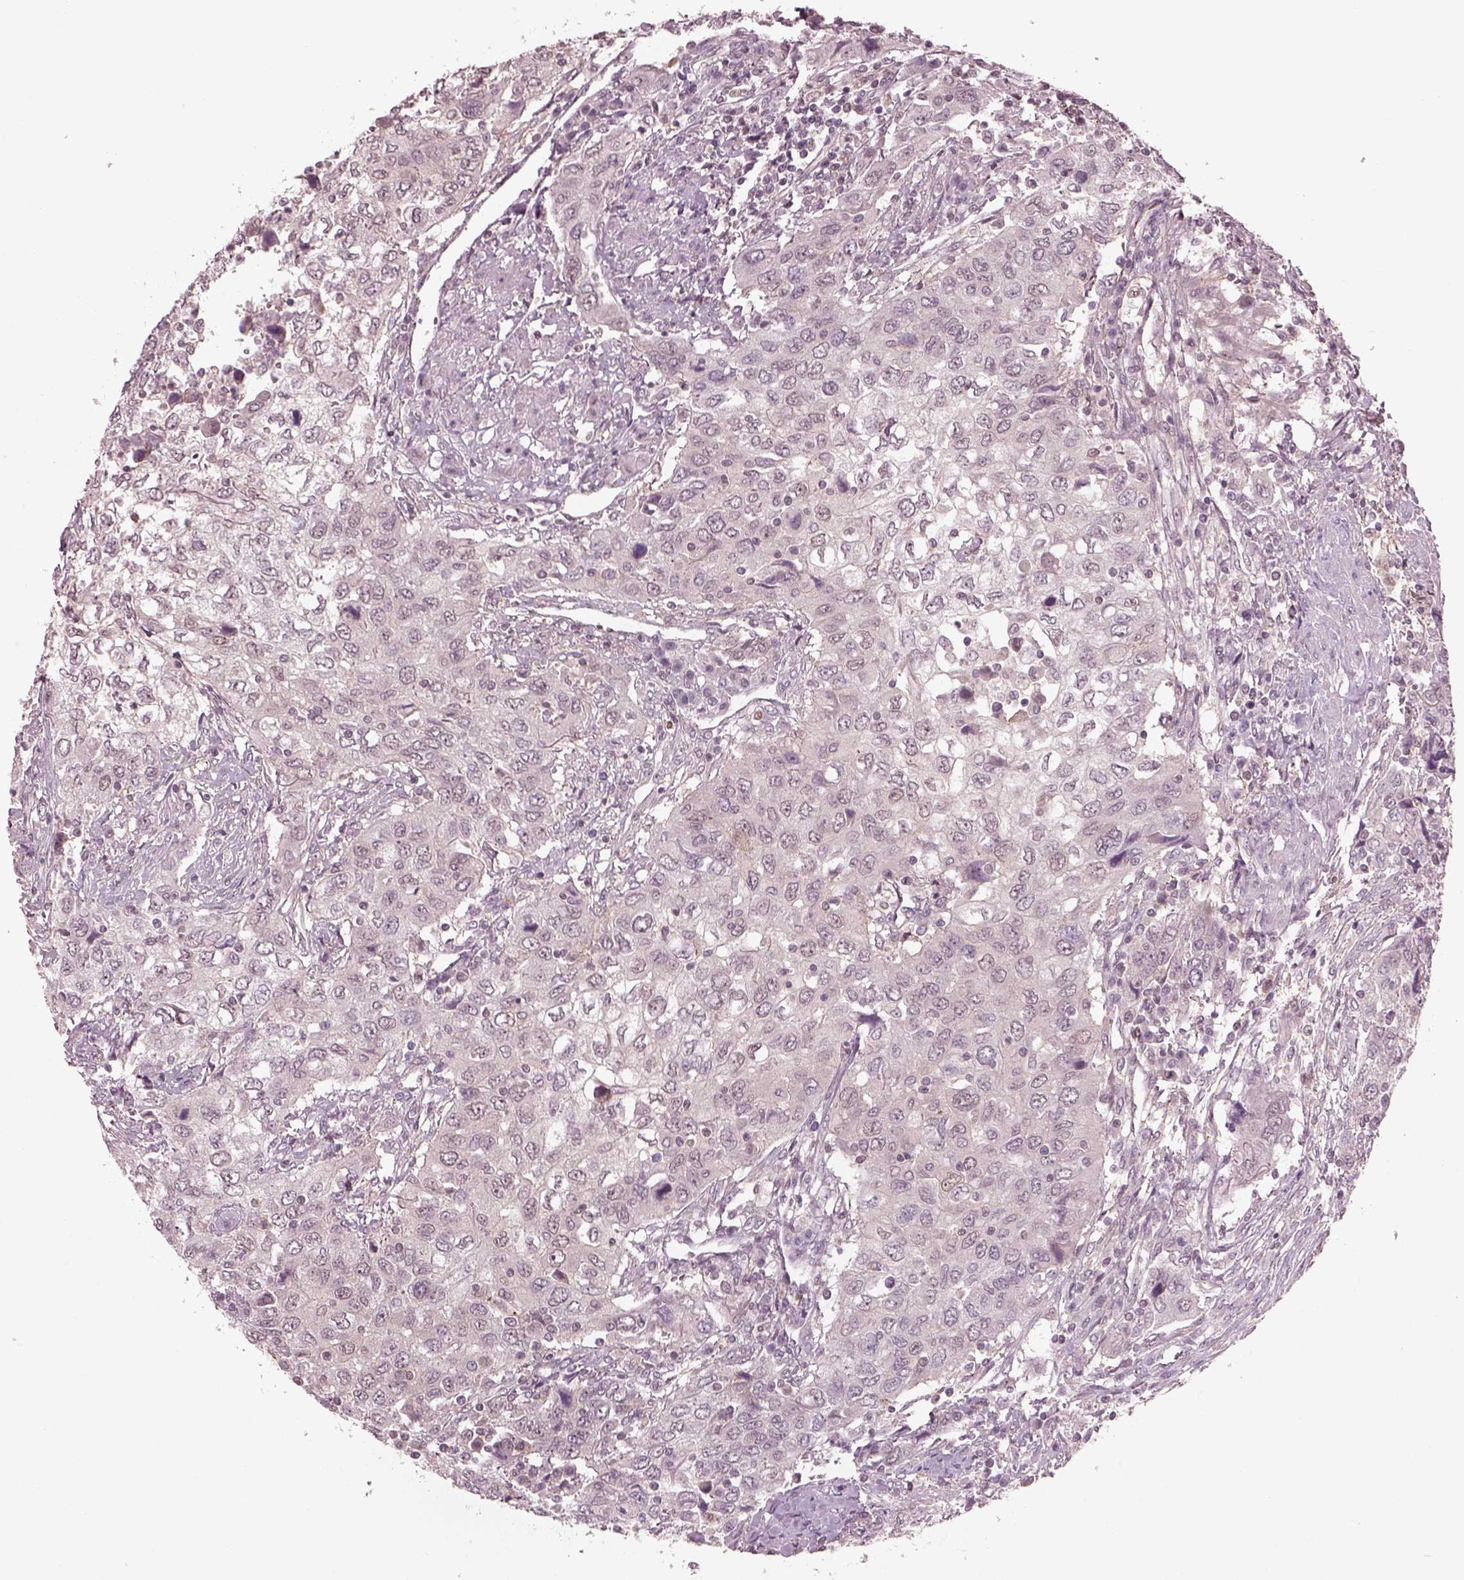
{"staining": {"intensity": "negative", "quantity": "none", "location": "none"}, "tissue": "urothelial cancer", "cell_type": "Tumor cells", "image_type": "cancer", "snomed": [{"axis": "morphology", "description": "Urothelial carcinoma, High grade"}, {"axis": "topography", "description": "Urinary bladder"}], "caption": "Histopathology image shows no protein positivity in tumor cells of urothelial cancer tissue.", "gene": "SRI", "patient": {"sex": "male", "age": 76}}